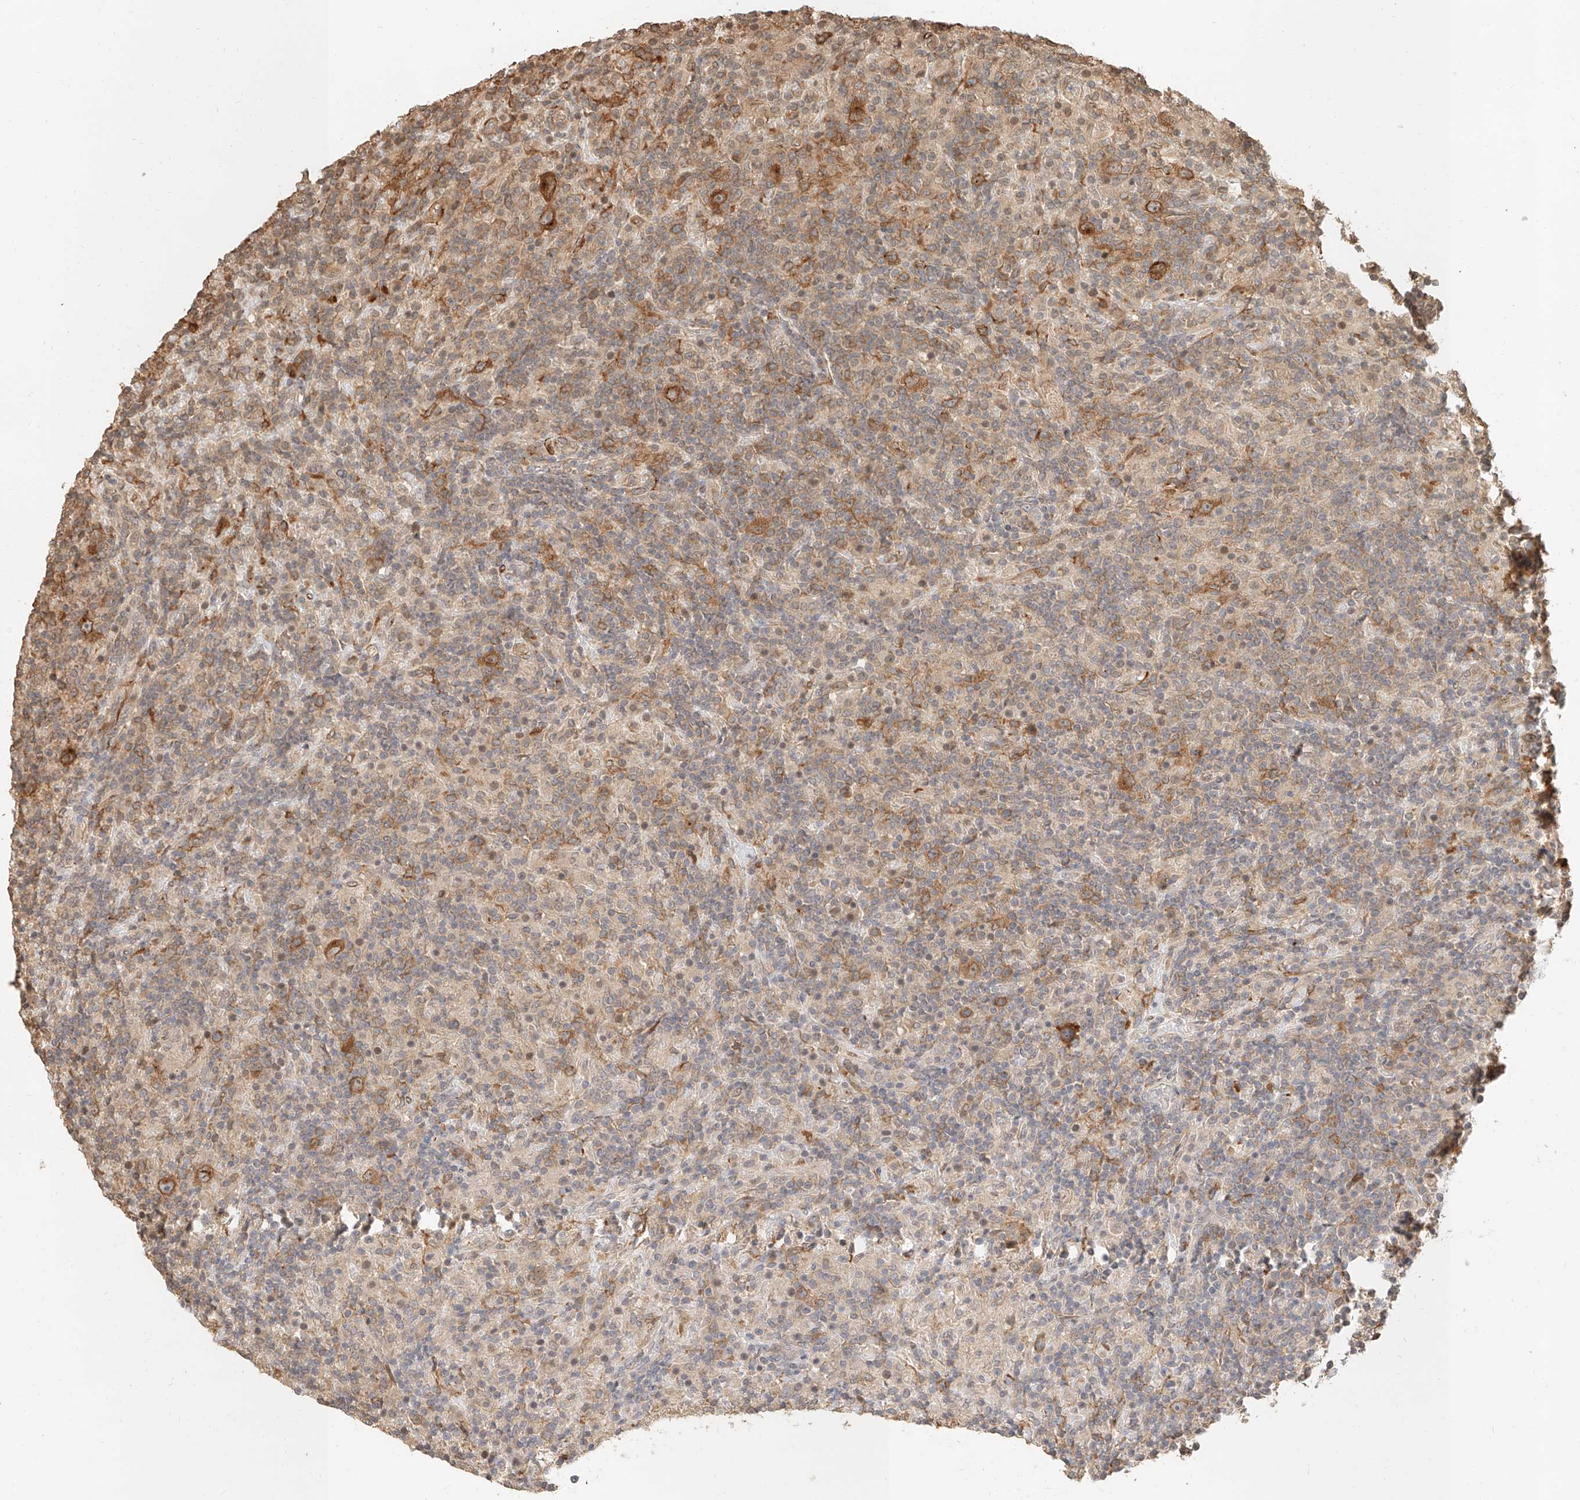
{"staining": {"intensity": "moderate", "quantity": ">75%", "location": "cytoplasmic/membranous"}, "tissue": "lymphoma", "cell_type": "Tumor cells", "image_type": "cancer", "snomed": [{"axis": "morphology", "description": "Hodgkin's disease, NOS"}, {"axis": "topography", "description": "Lymph node"}], "caption": "Hodgkin's disease tissue exhibits moderate cytoplasmic/membranous expression in approximately >75% of tumor cells", "gene": "NAP1L1", "patient": {"sex": "male", "age": 70}}